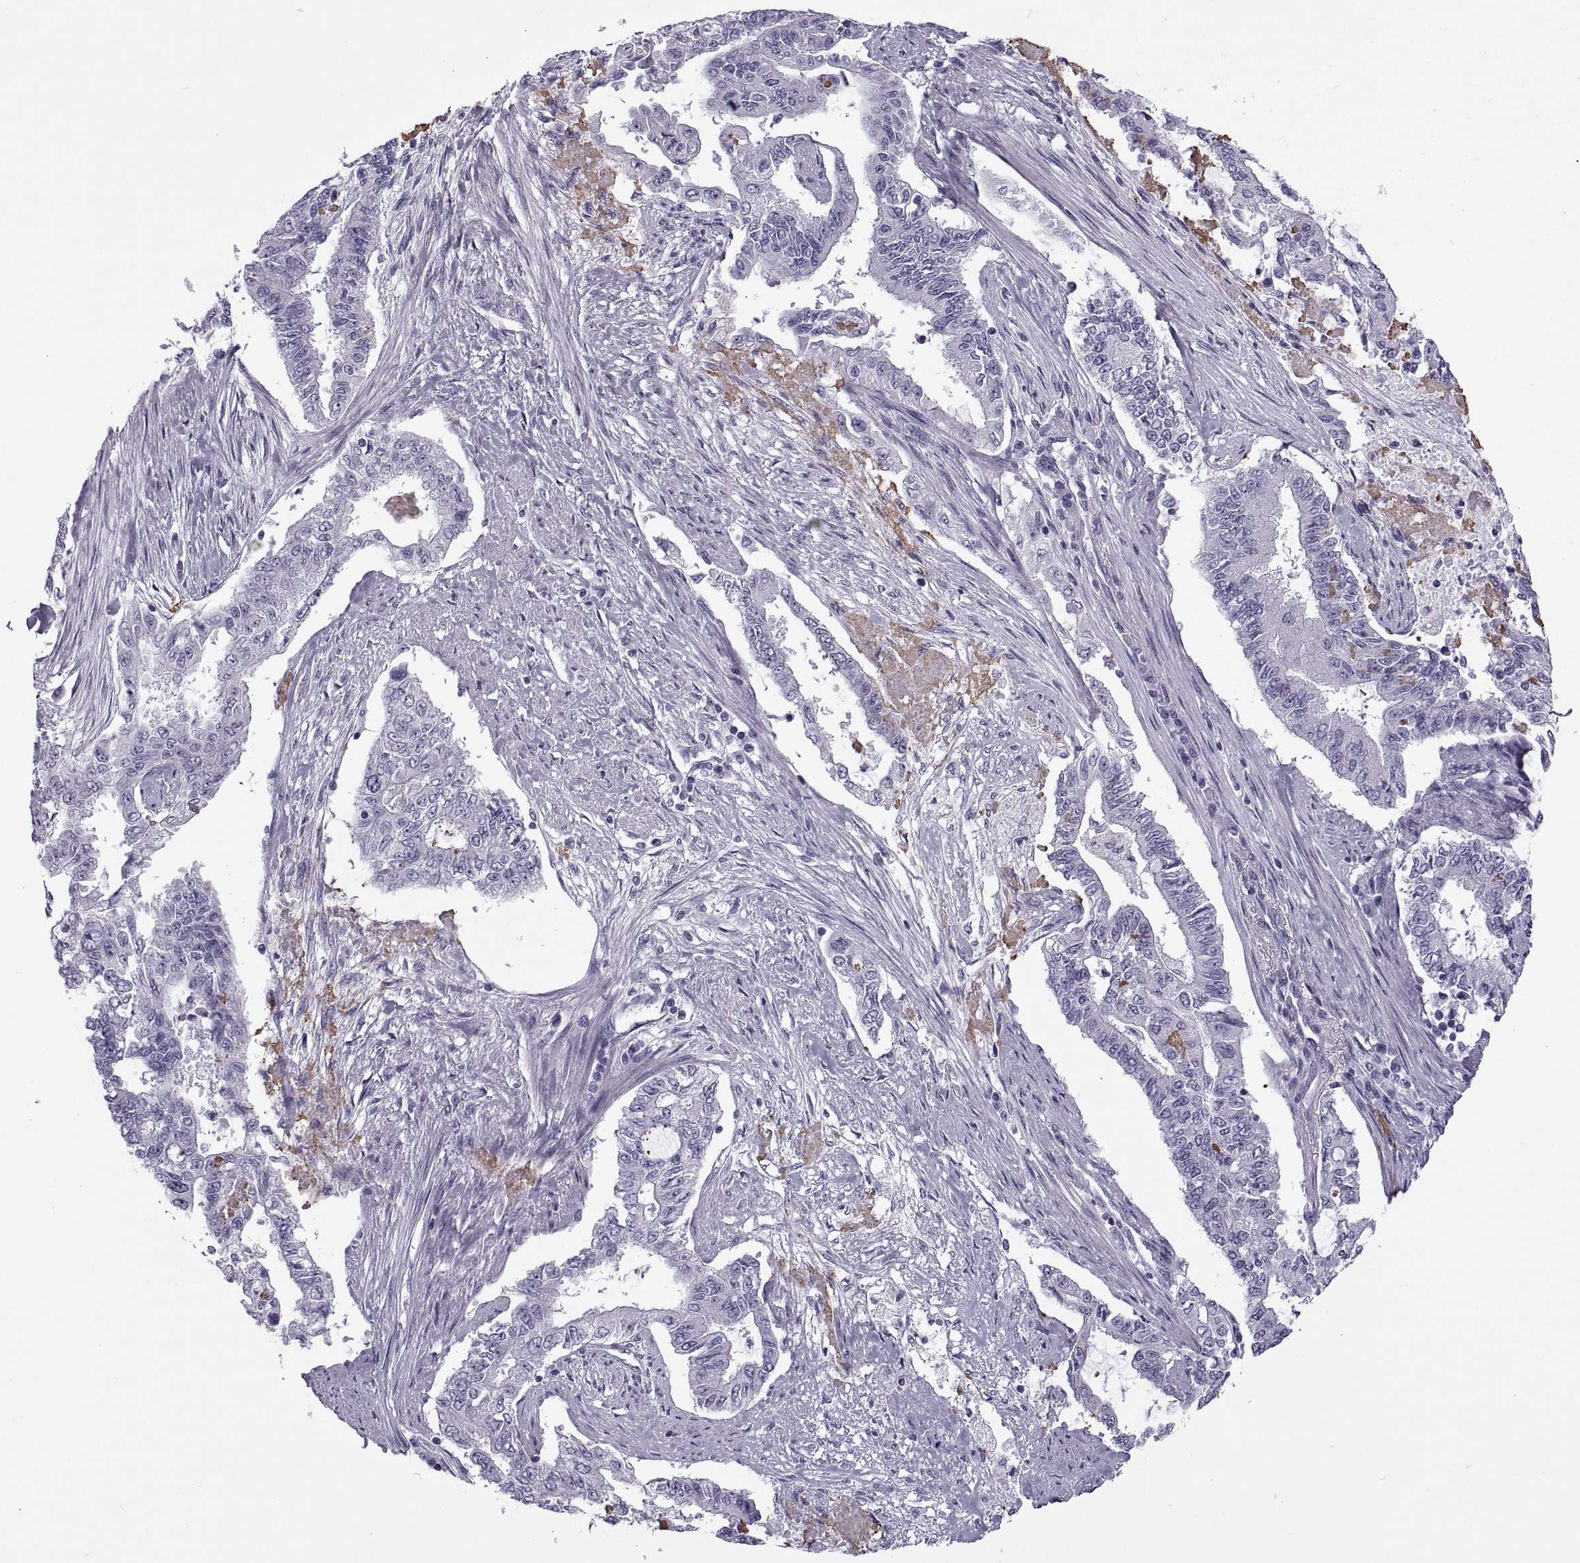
{"staining": {"intensity": "negative", "quantity": "none", "location": "none"}, "tissue": "endometrial cancer", "cell_type": "Tumor cells", "image_type": "cancer", "snomed": [{"axis": "morphology", "description": "Adenocarcinoma, NOS"}, {"axis": "topography", "description": "Uterus"}], "caption": "Endometrial cancer (adenocarcinoma) was stained to show a protein in brown. There is no significant positivity in tumor cells. The staining is performed using DAB (3,3'-diaminobenzidine) brown chromogen with nuclei counter-stained in using hematoxylin.", "gene": "RLBP1", "patient": {"sex": "female", "age": 59}}